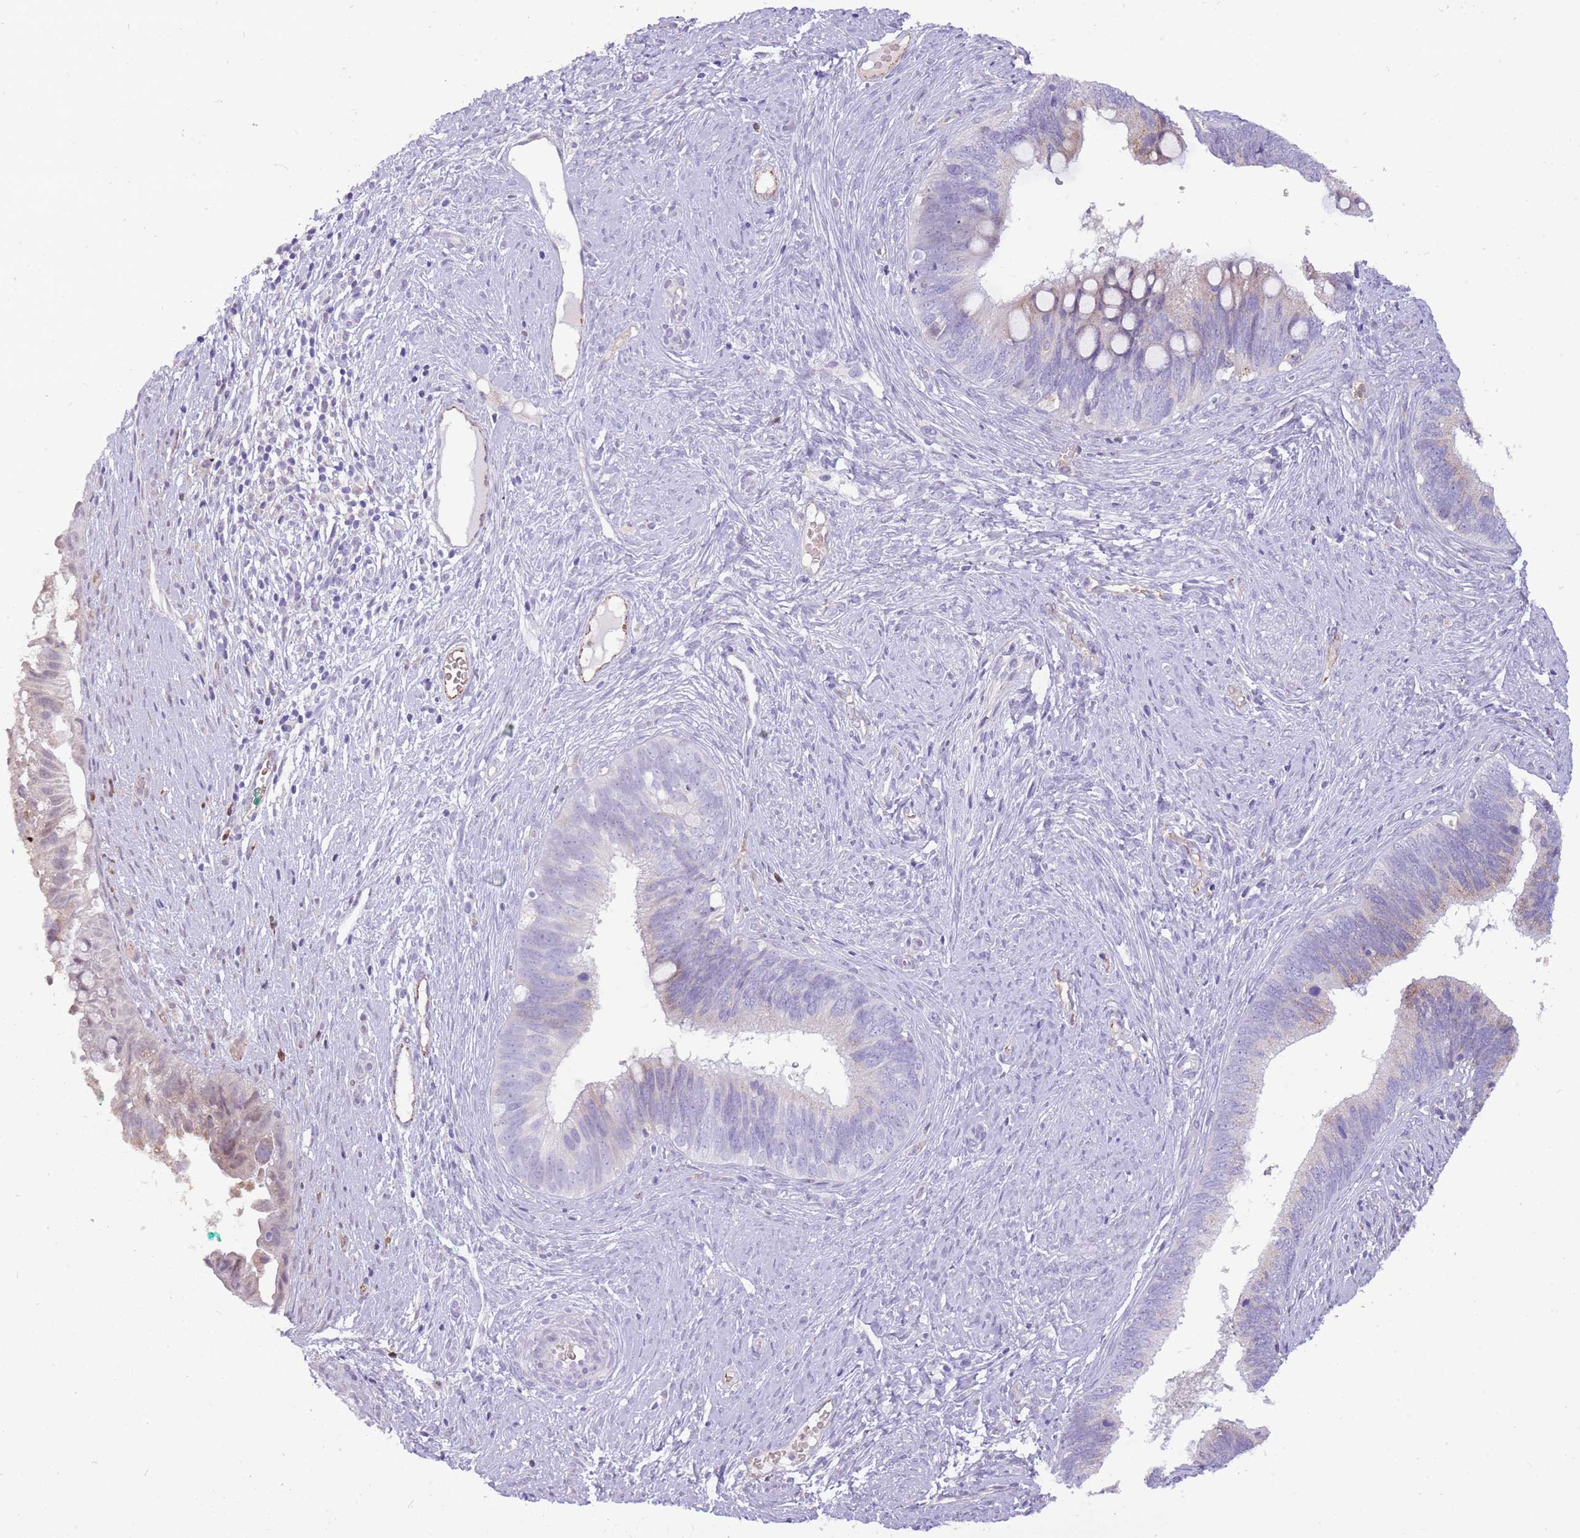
{"staining": {"intensity": "weak", "quantity": "25%-75%", "location": "cytoplasmic/membranous"}, "tissue": "cervical cancer", "cell_type": "Tumor cells", "image_type": "cancer", "snomed": [{"axis": "morphology", "description": "Adenocarcinoma, NOS"}, {"axis": "topography", "description": "Cervix"}], "caption": "Immunohistochemical staining of cervical cancer exhibits weak cytoplasmic/membranous protein staining in approximately 25%-75% of tumor cells.", "gene": "PCNX1", "patient": {"sex": "female", "age": 42}}